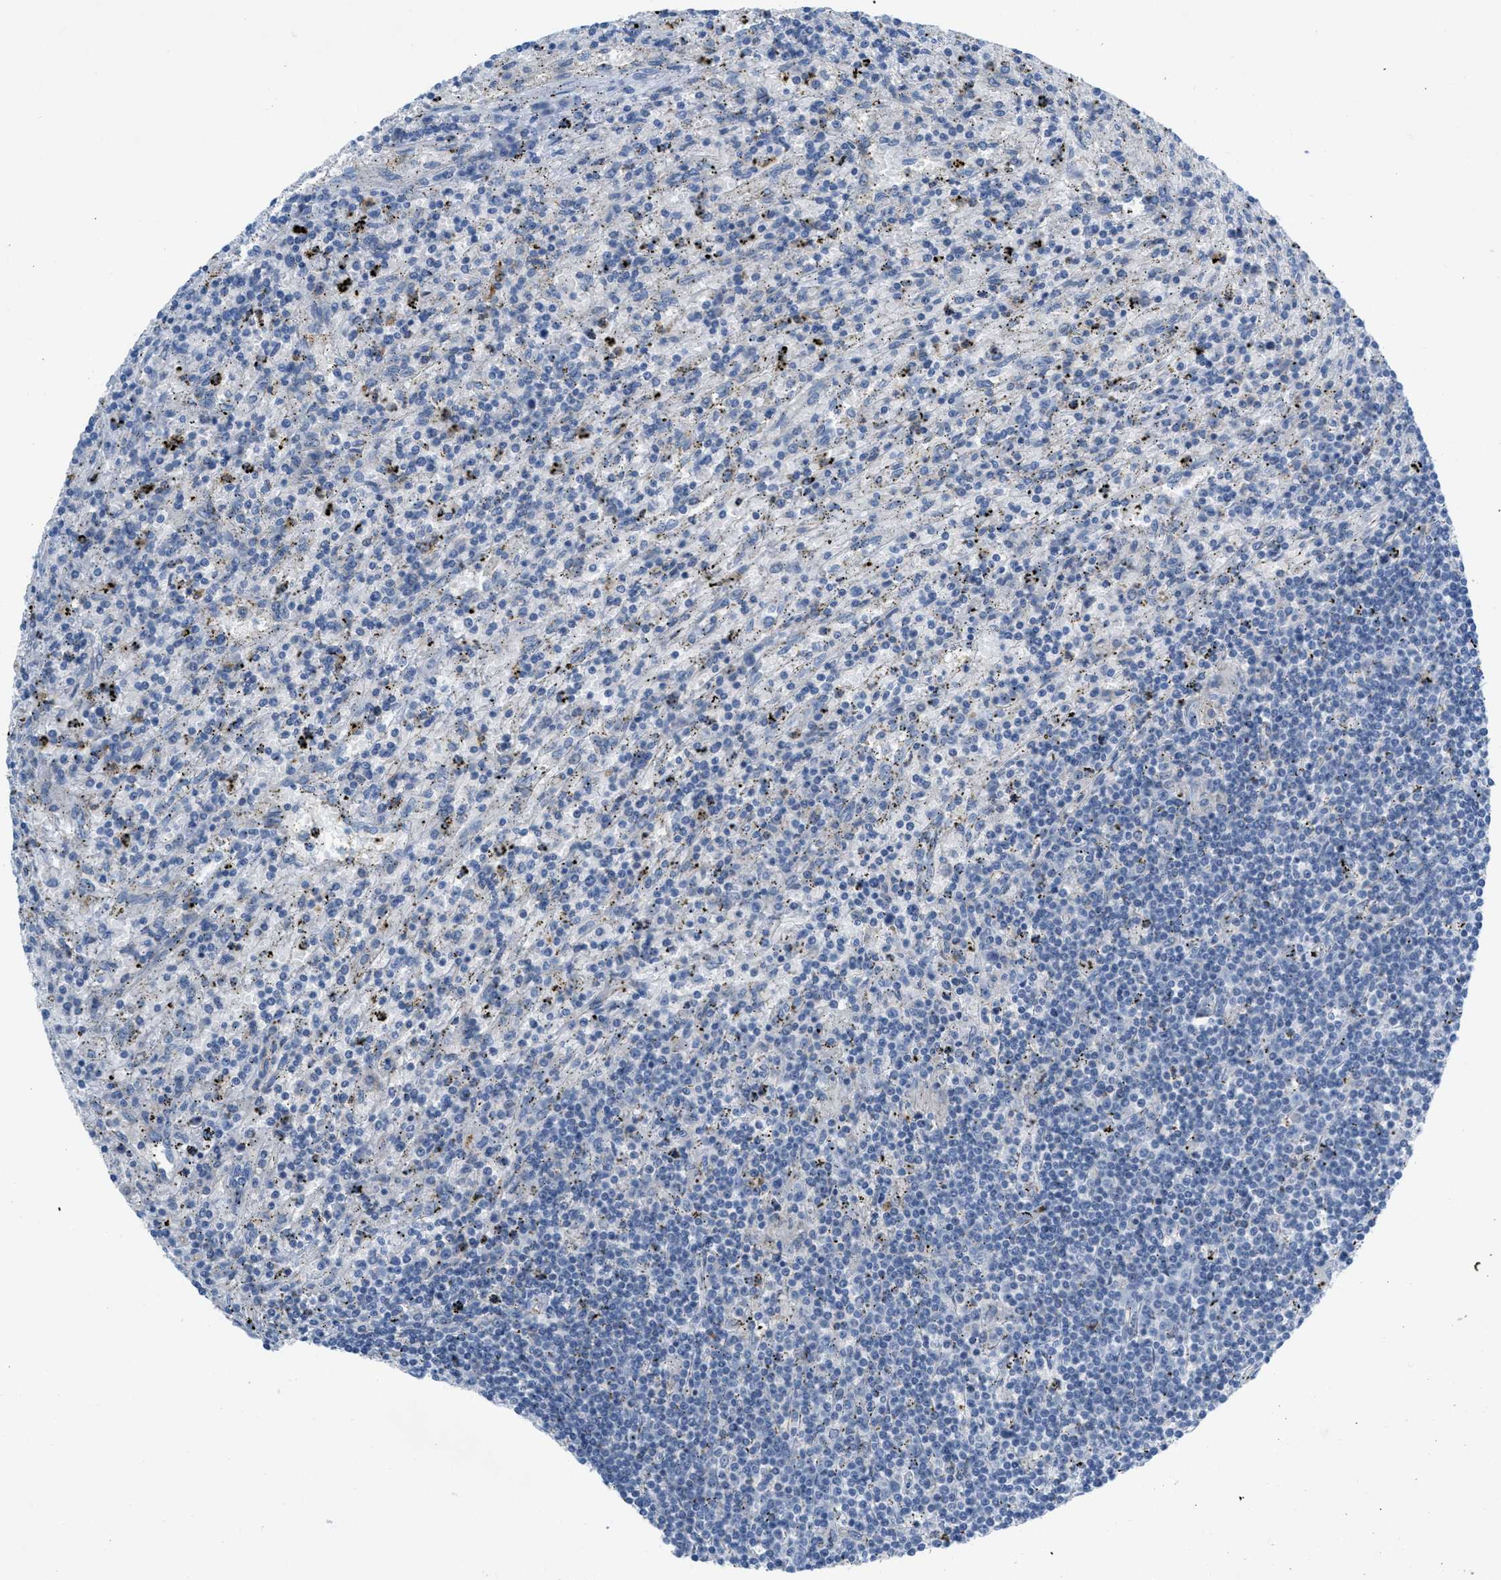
{"staining": {"intensity": "negative", "quantity": "none", "location": "none"}, "tissue": "lymphoma", "cell_type": "Tumor cells", "image_type": "cancer", "snomed": [{"axis": "morphology", "description": "Malignant lymphoma, non-Hodgkin's type, Low grade"}, {"axis": "topography", "description": "Spleen"}], "caption": "Protein analysis of malignant lymphoma, non-Hodgkin's type (low-grade) reveals no significant positivity in tumor cells. (DAB (3,3'-diaminobenzidine) immunohistochemistry (IHC) visualized using brightfield microscopy, high magnification).", "gene": "CRB3", "patient": {"sex": "male", "age": 76}}